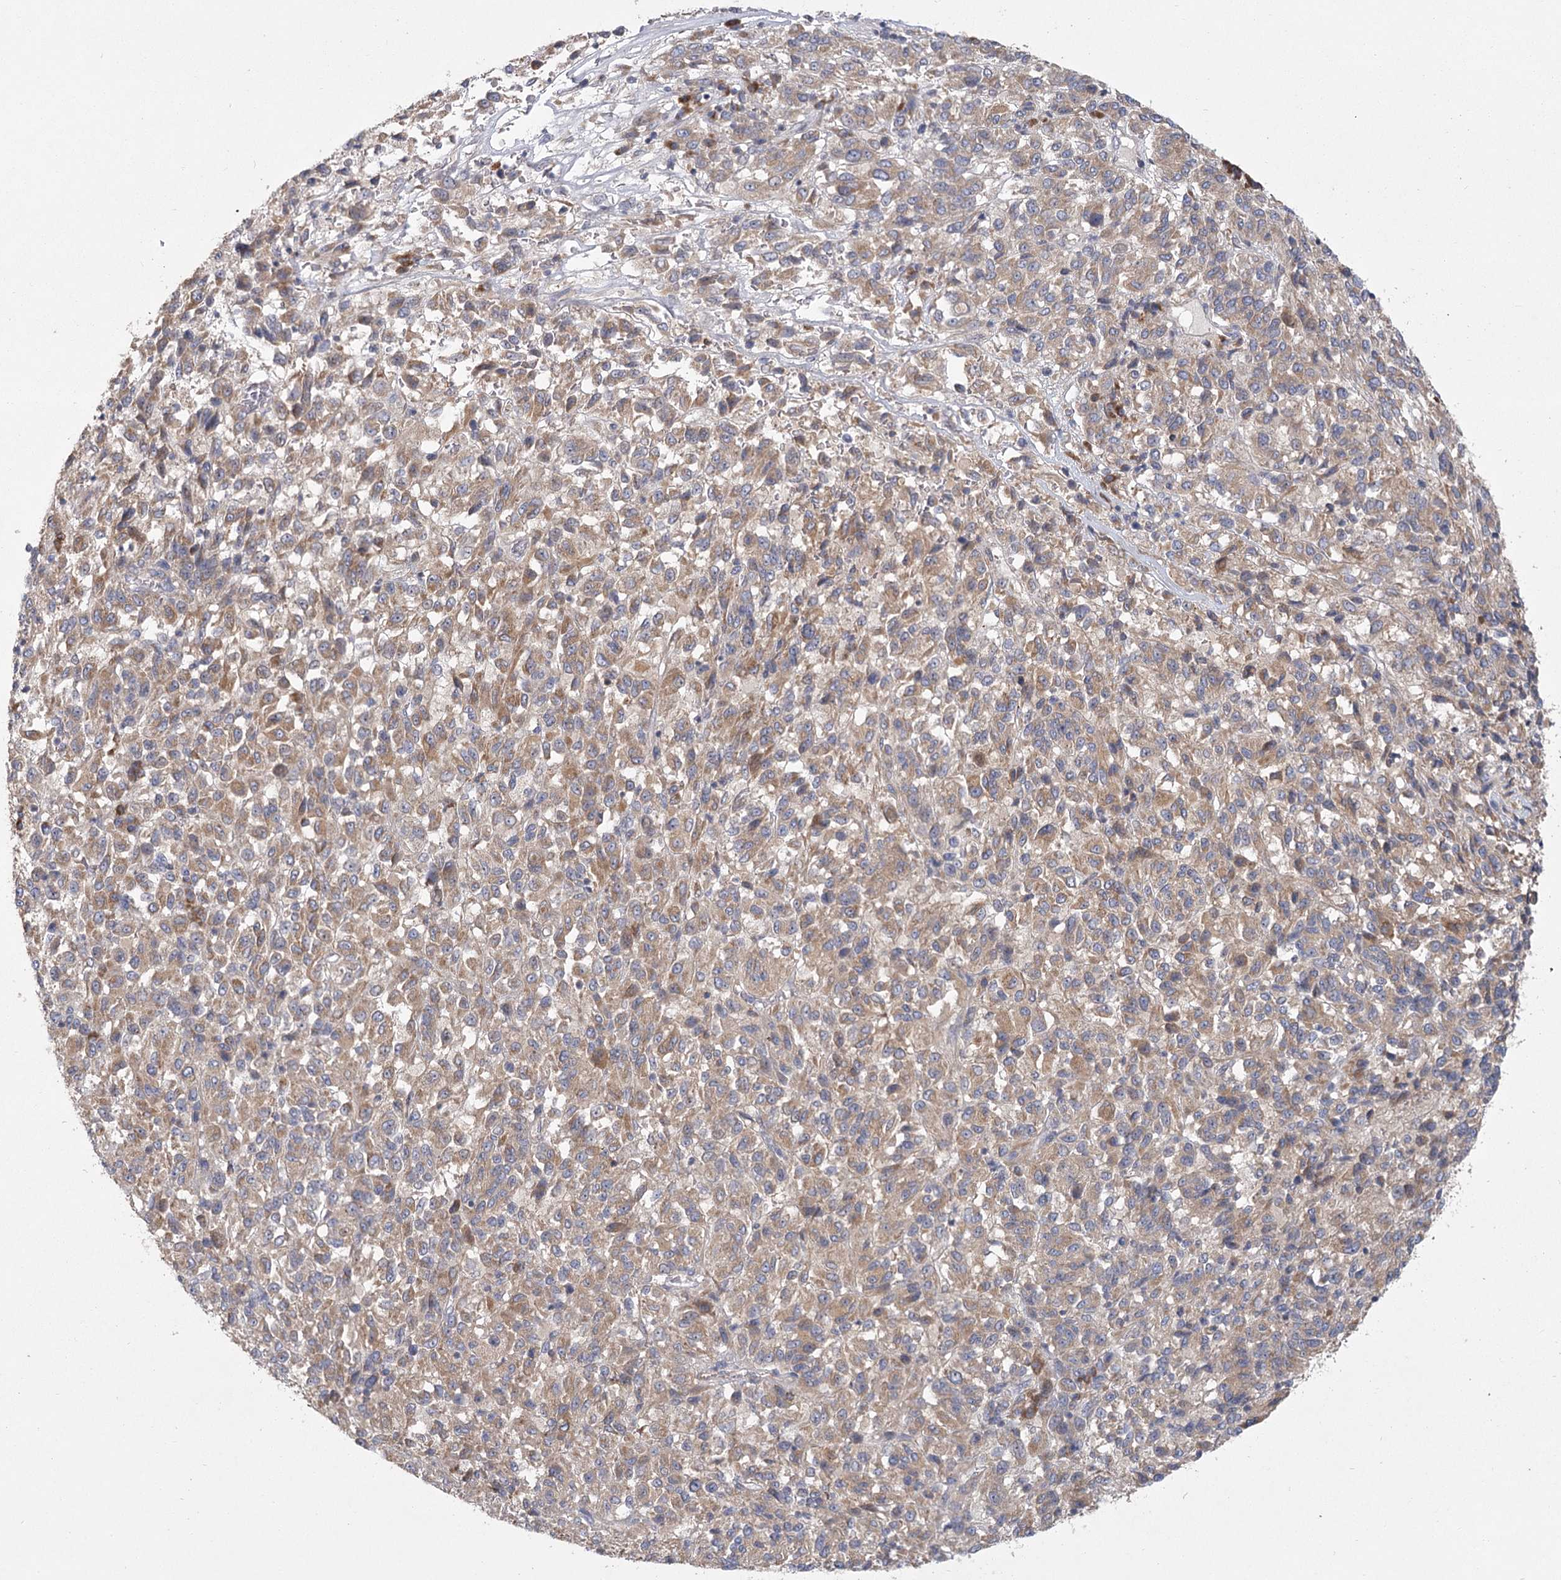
{"staining": {"intensity": "weak", "quantity": ">75%", "location": "cytoplasmic/membranous"}, "tissue": "melanoma", "cell_type": "Tumor cells", "image_type": "cancer", "snomed": [{"axis": "morphology", "description": "Malignant melanoma, Metastatic site"}, {"axis": "topography", "description": "Lung"}], "caption": "Immunohistochemical staining of malignant melanoma (metastatic site) demonstrates weak cytoplasmic/membranous protein positivity in approximately >75% of tumor cells. (Brightfield microscopy of DAB IHC at high magnification).", "gene": "CNTLN", "patient": {"sex": "male", "age": 64}}